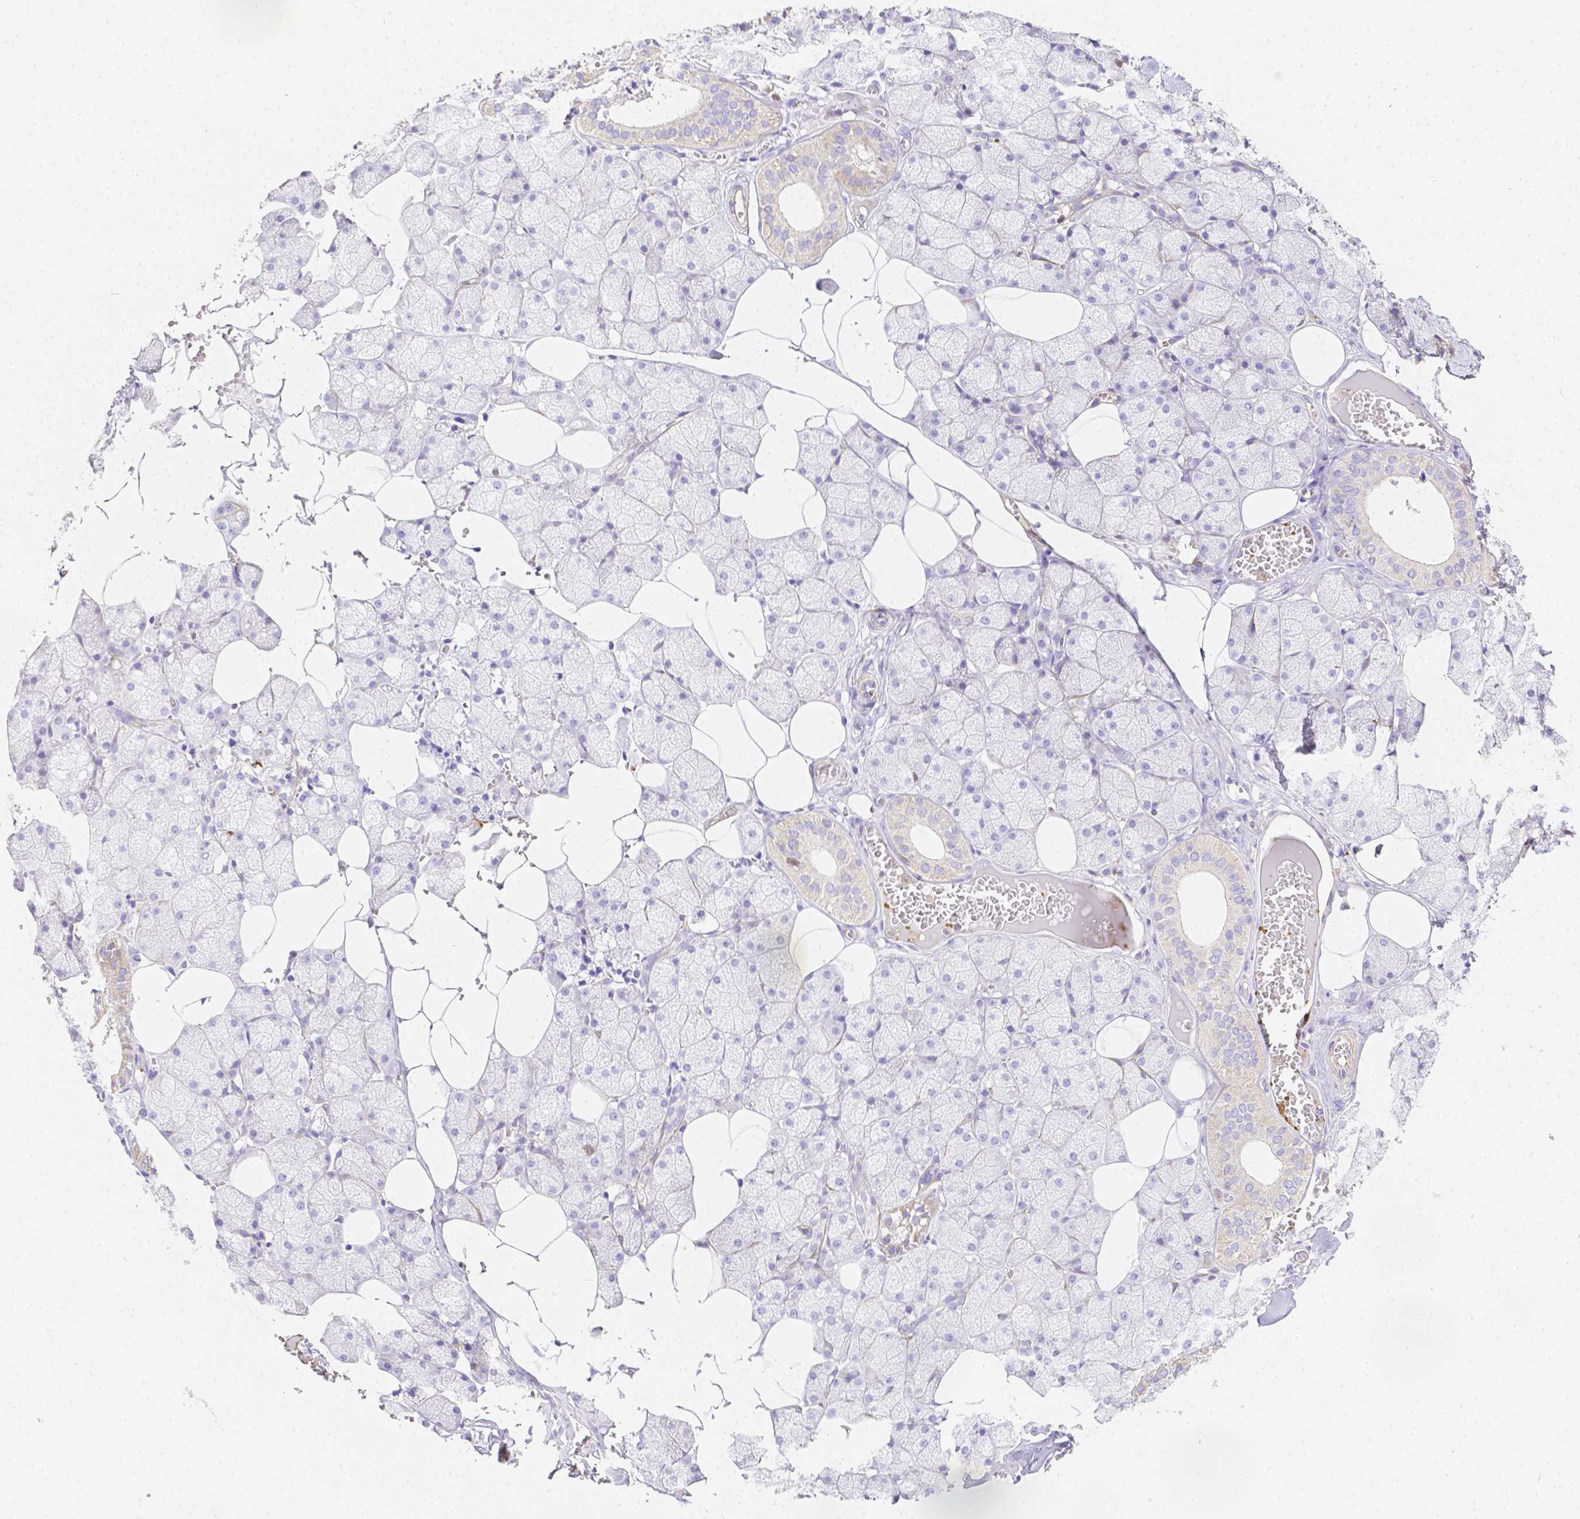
{"staining": {"intensity": "negative", "quantity": "none", "location": "none"}, "tissue": "salivary gland", "cell_type": "Glandular cells", "image_type": "normal", "snomed": [{"axis": "morphology", "description": "Normal tissue, NOS"}, {"axis": "topography", "description": "Salivary gland"}, {"axis": "topography", "description": "Peripheral nerve tissue"}], "caption": "Image shows no significant protein expression in glandular cells of benign salivary gland.", "gene": "ASAH2B", "patient": {"sex": "male", "age": 38}}